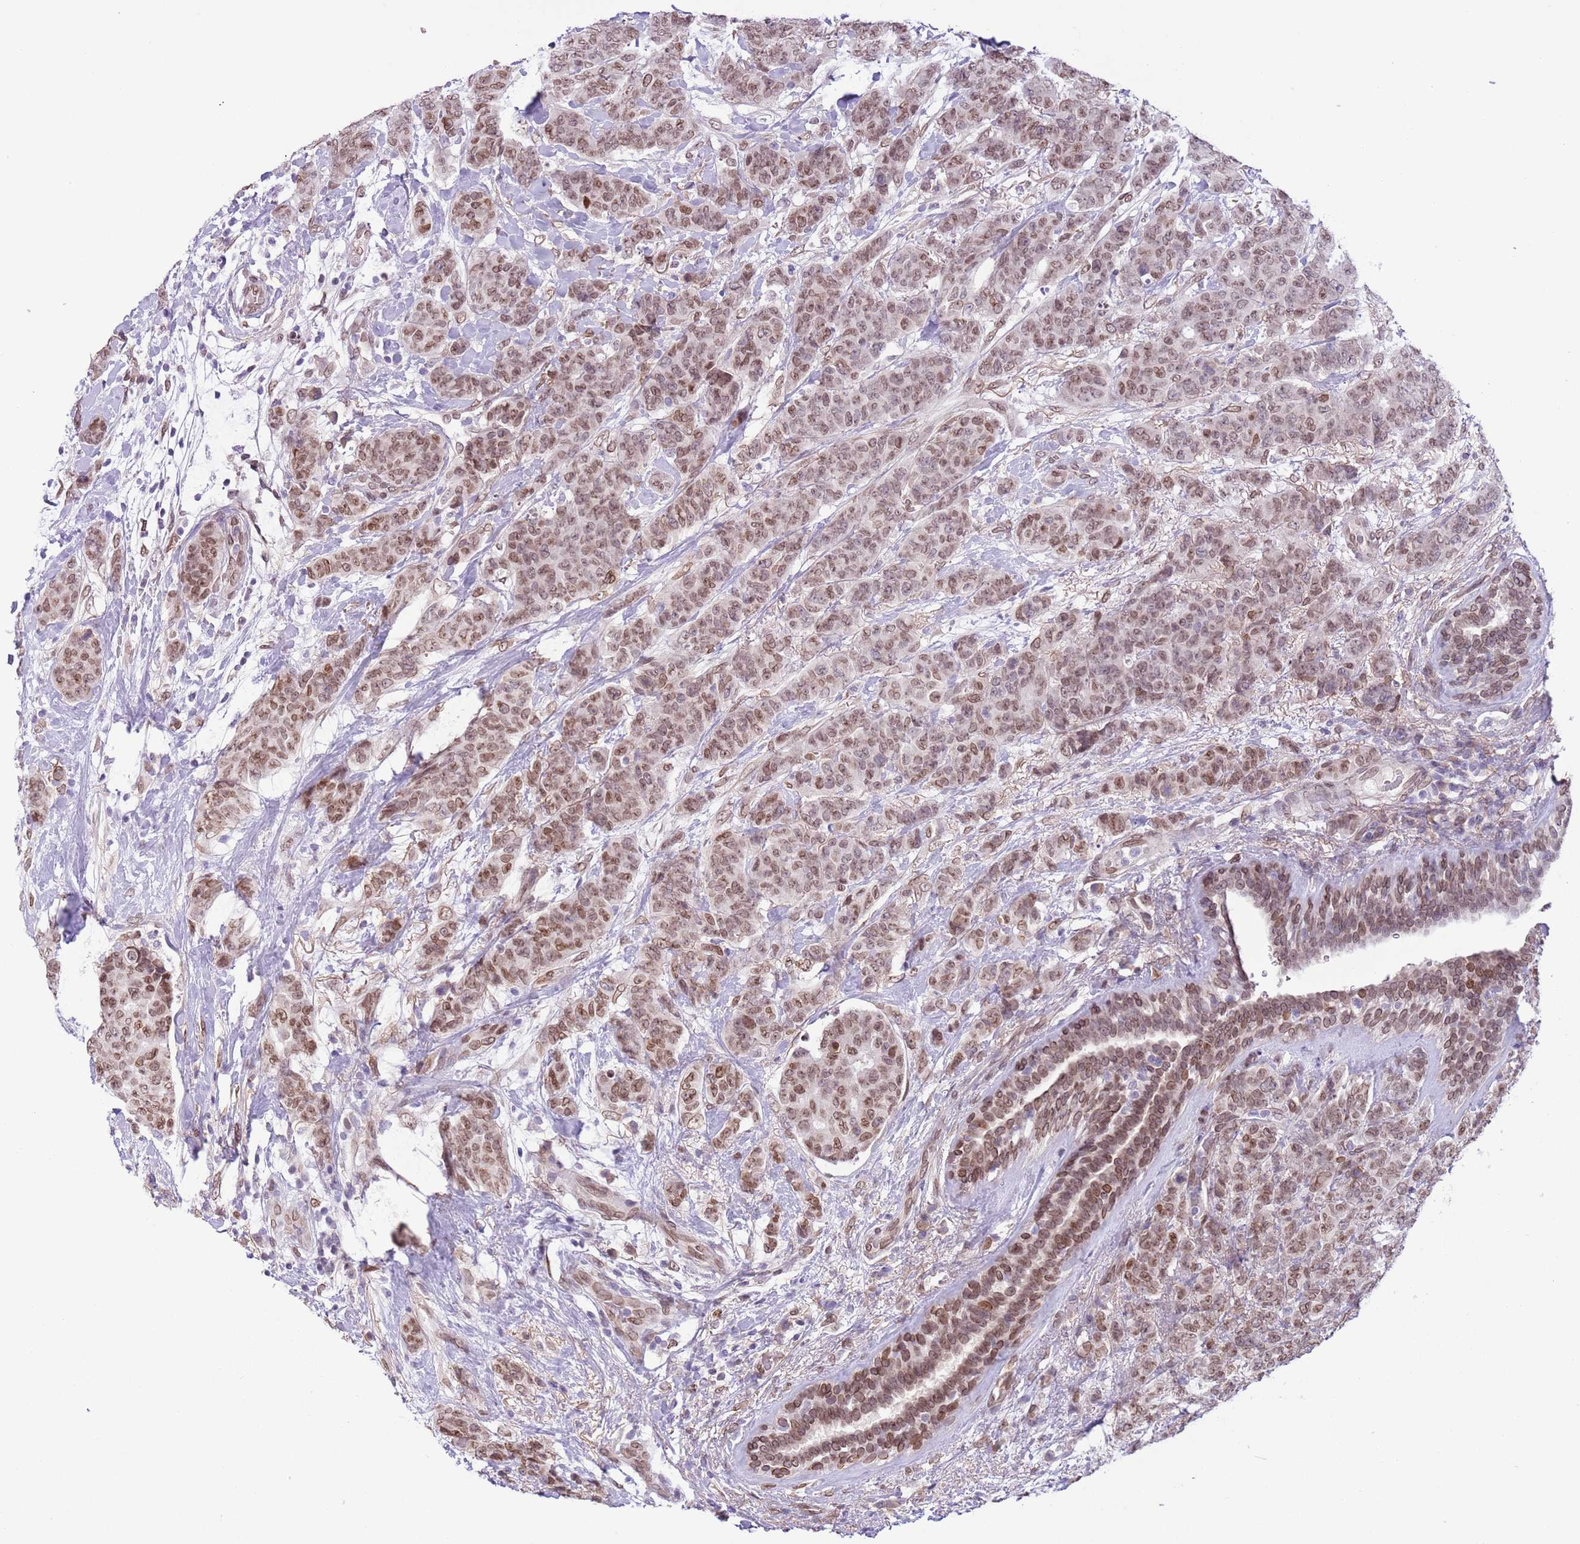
{"staining": {"intensity": "moderate", "quantity": ">75%", "location": "cytoplasmic/membranous,nuclear"}, "tissue": "breast cancer", "cell_type": "Tumor cells", "image_type": "cancer", "snomed": [{"axis": "morphology", "description": "Duct carcinoma"}, {"axis": "topography", "description": "Breast"}], "caption": "Moderate cytoplasmic/membranous and nuclear expression is present in approximately >75% of tumor cells in breast cancer (infiltrating ductal carcinoma).", "gene": "ZGLP1", "patient": {"sex": "female", "age": 40}}